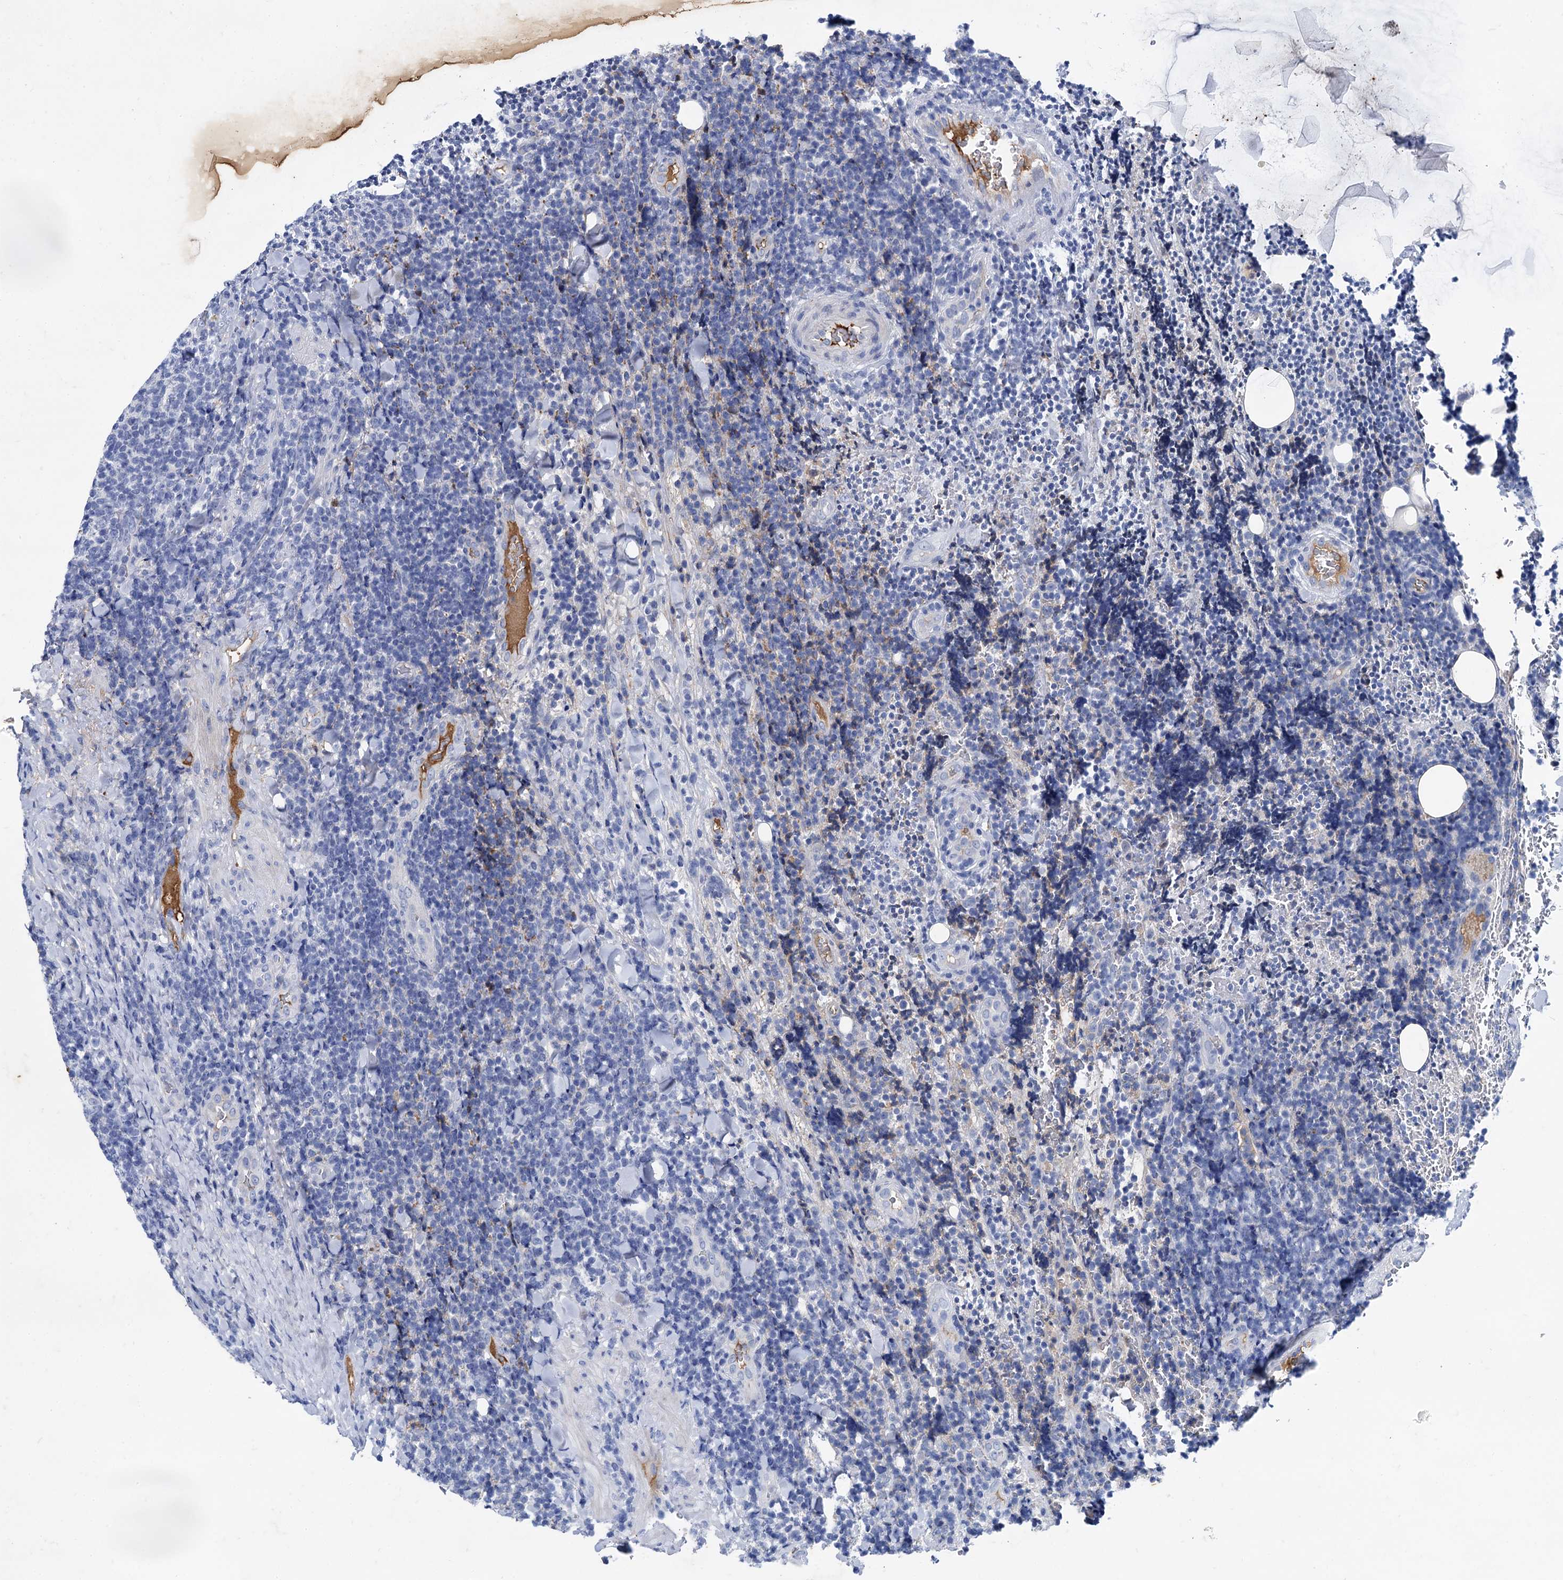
{"staining": {"intensity": "negative", "quantity": "none", "location": "none"}, "tissue": "lymphoma", "cell_type": "Tumor cells", "image_type": "cancer", "snomed": [{"axis": "morphology", "description": "Malignant lymphoma, non-Hodgkin's type, Low grade"}, {"axis": "topography", "description": "Lymph node"}], "caption": "IHC photomicrograph of neoplastic tissue: malignant lymphoma, non-Hodgkin's type (low-grade) stained with DAB displays no significant protein positivity in tumor cells.", "gene": "TMEM72", "patient": {"sex": "male", "age": 66}}